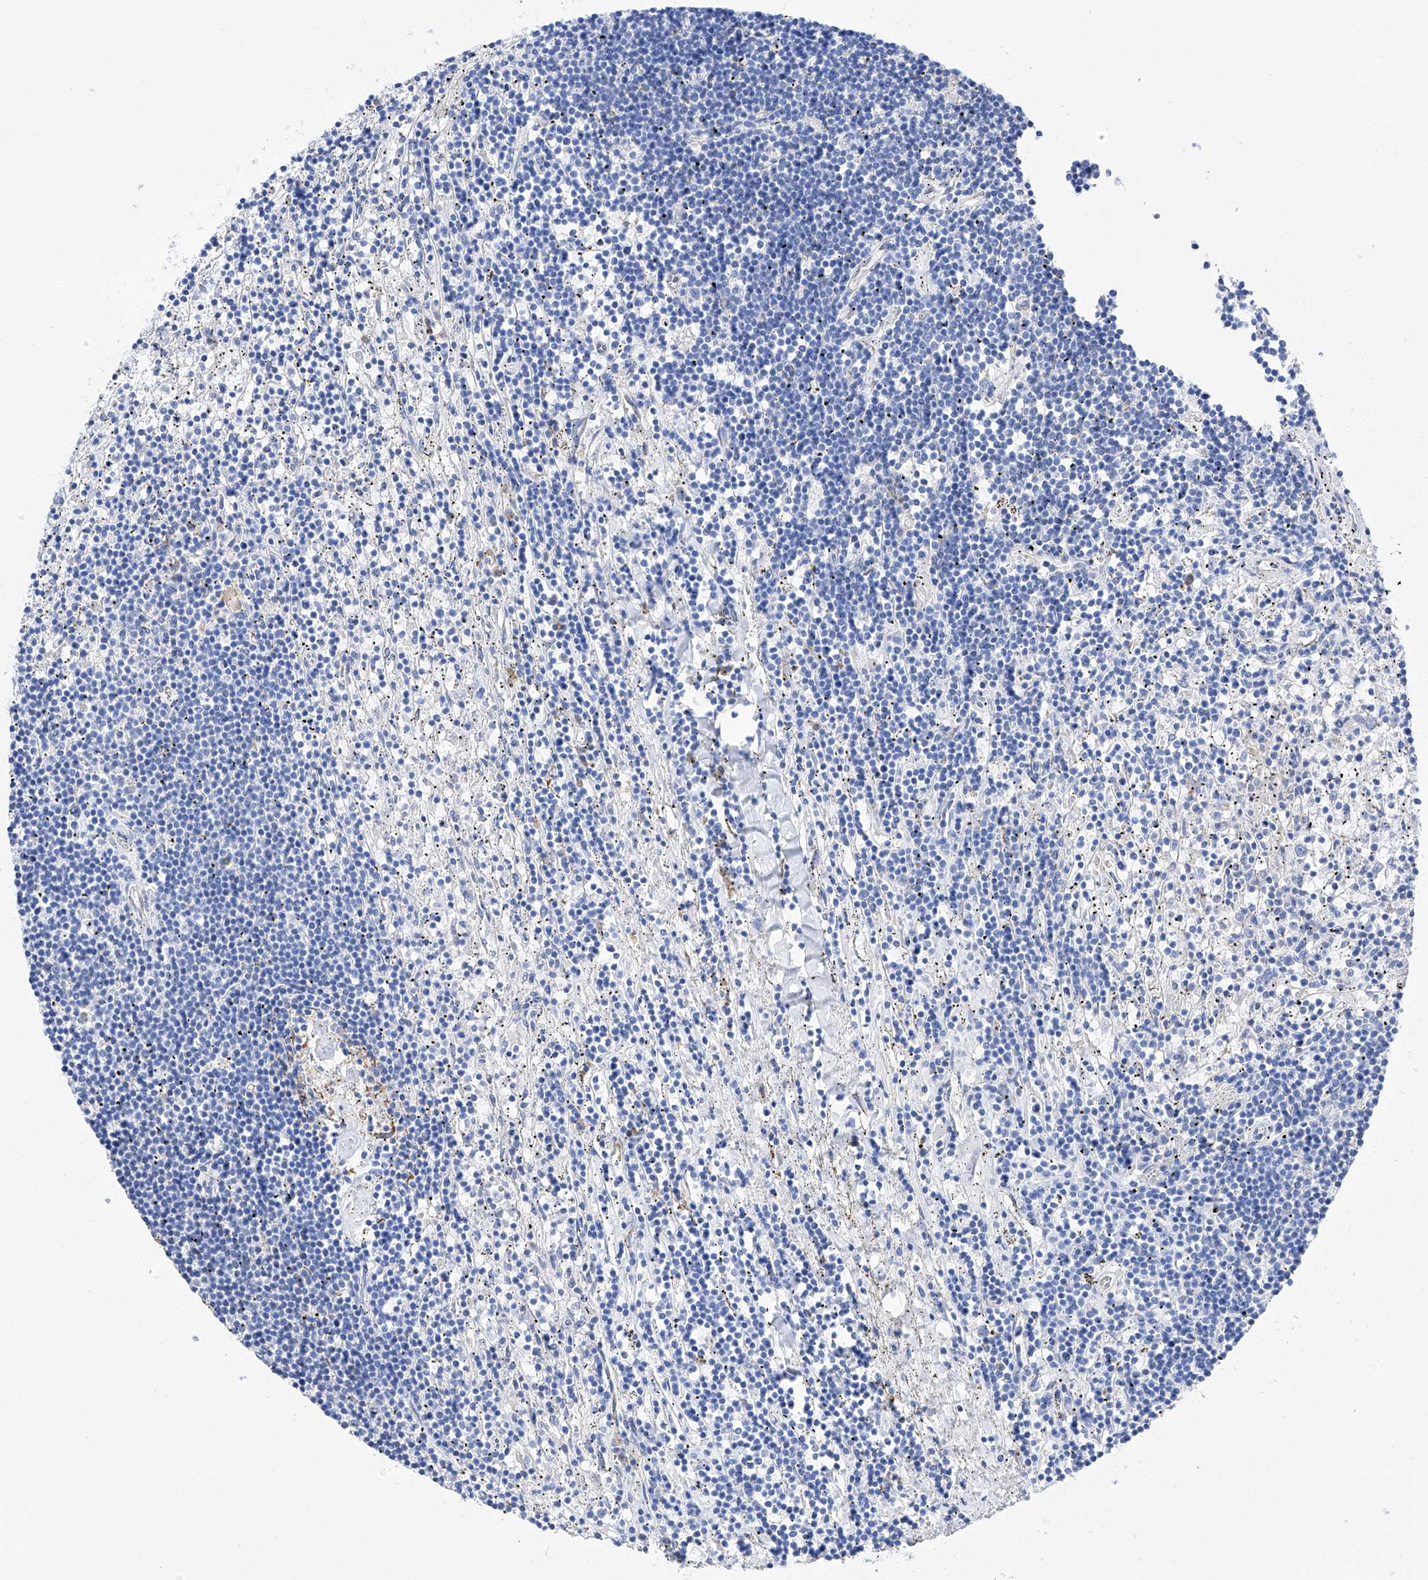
{"staining": {"intensity": "negative", "quantity": "none", "location": "none"}, "tissue": "lymphoma", "cell_type": "Tumor cells", "image_type": "cancer", "snomed": [{"axis": "morphology", "description": "Malignant lymphoma, non-Hodgkin's type, Low grade"}, {"axis": "topography", "description": "Spleen"}], "caption": "A histopathology image of lymphoma stained for a protein demonstrates no brown staining in tumor cells. (DAB IHC, high magnification).", "gene": "PDIA5", "patient": {"sex": "male", "age": 76}}